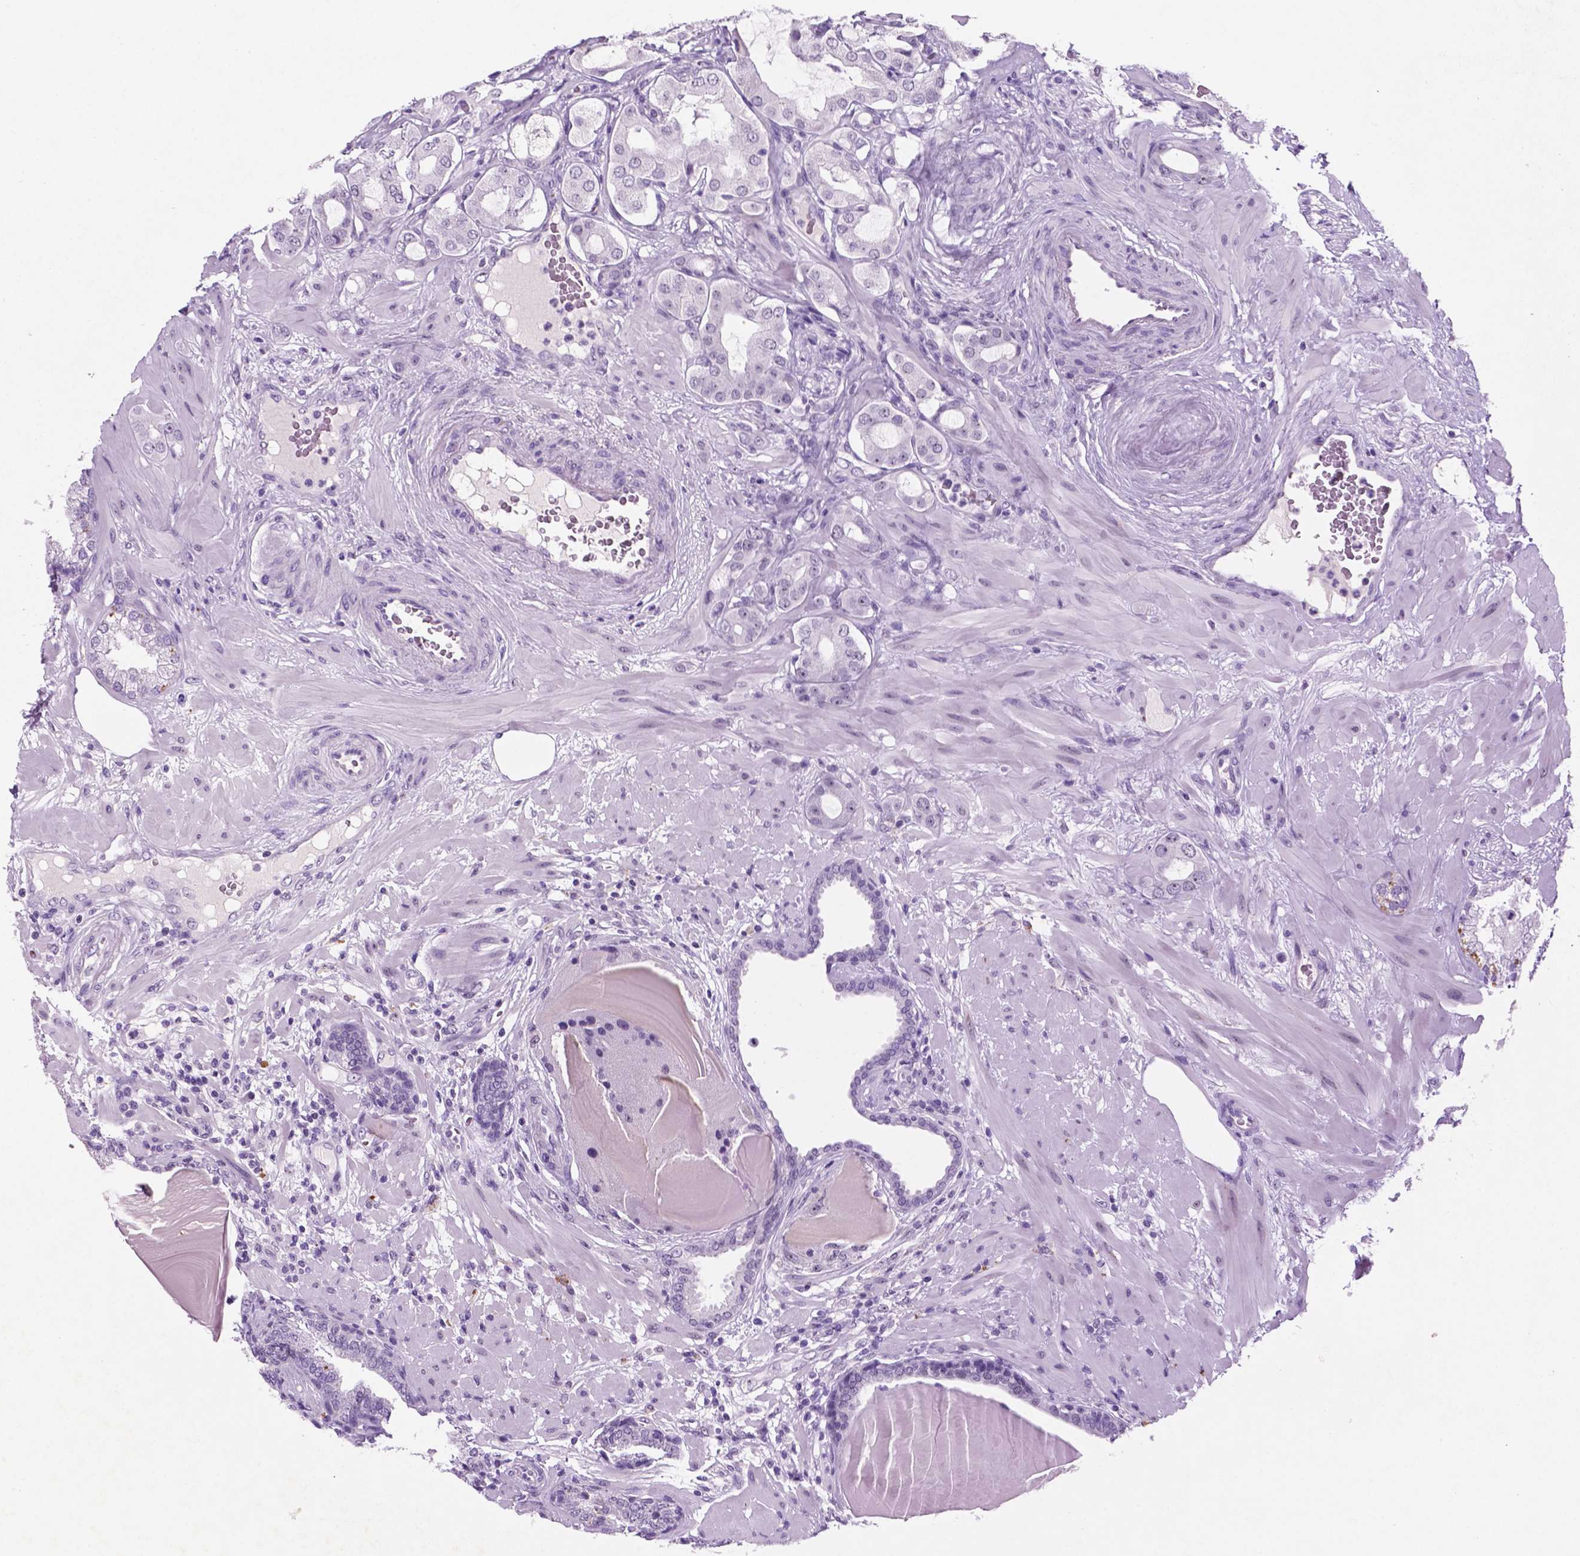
{"staining": {"intensity": "negative", "quantity": "none", "location": "none"}, "tissue": "prostate cancer", "cell_type": "Tumor cells", "image_type": "cancer", "snomed": [{"axis": "morphology", "description": "Adenocarcinoma, Low grade"}, {"axis": "topography", "description": "Prostate"}], "caption": "Tumor cells show no significant staining in prostate cancer. (Stains: DAB (3,3'-diaminobenzidine) immunohistochemistry (IHC) with hematoxylin counter stain, Microscopy: brightfield microscopy at high magnification).", "gene": "C18orf21", "patient": {"sex": "male", "age": 57}}